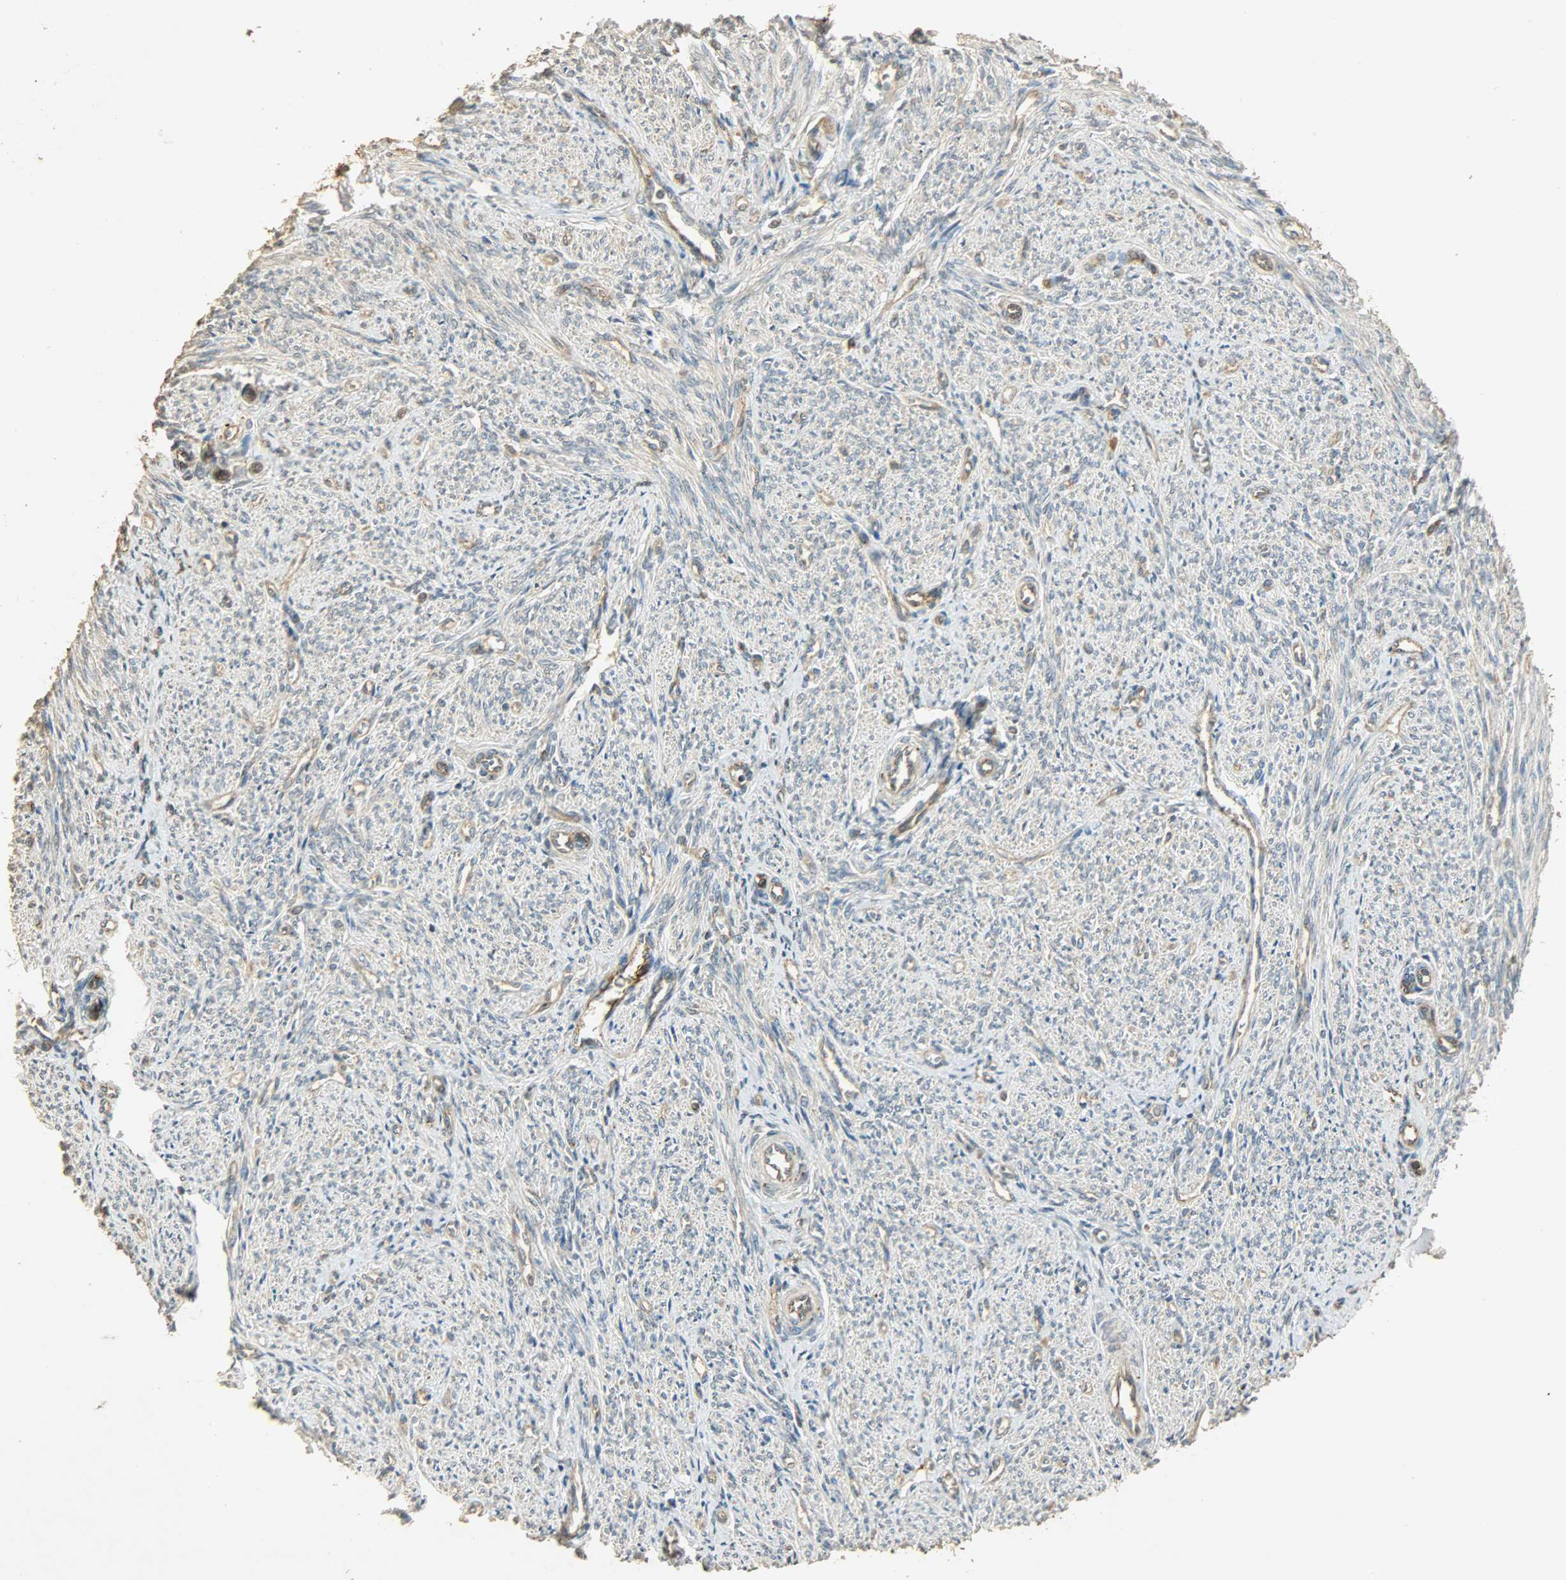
{"staining": {"intensity": "moderate", "quantity": ">75%", "location": "cytoplasmic/membranous"}, "tissue": "smooth muscle", "cell_type": "Smooth muscle cells", "image_type": "normal", "snomed": [{"axis": "morphology", "description": "Normal tissue, NOS"}, {"axis": "topography", "description": "Smooth muscle"}], "caption": "Immunohistochemical staining of normal smooth muscle demonstrates moderate cytoplasmic/membranous protein staining in about >75% of smooth muscle cells. The staining is performed using DAB brown chromogen to label protein expression. The nuclei are counter-stained blue using hematoxylin.", "gene": "ATP2B1", "patient": {"sex": "female", "age": 65}}